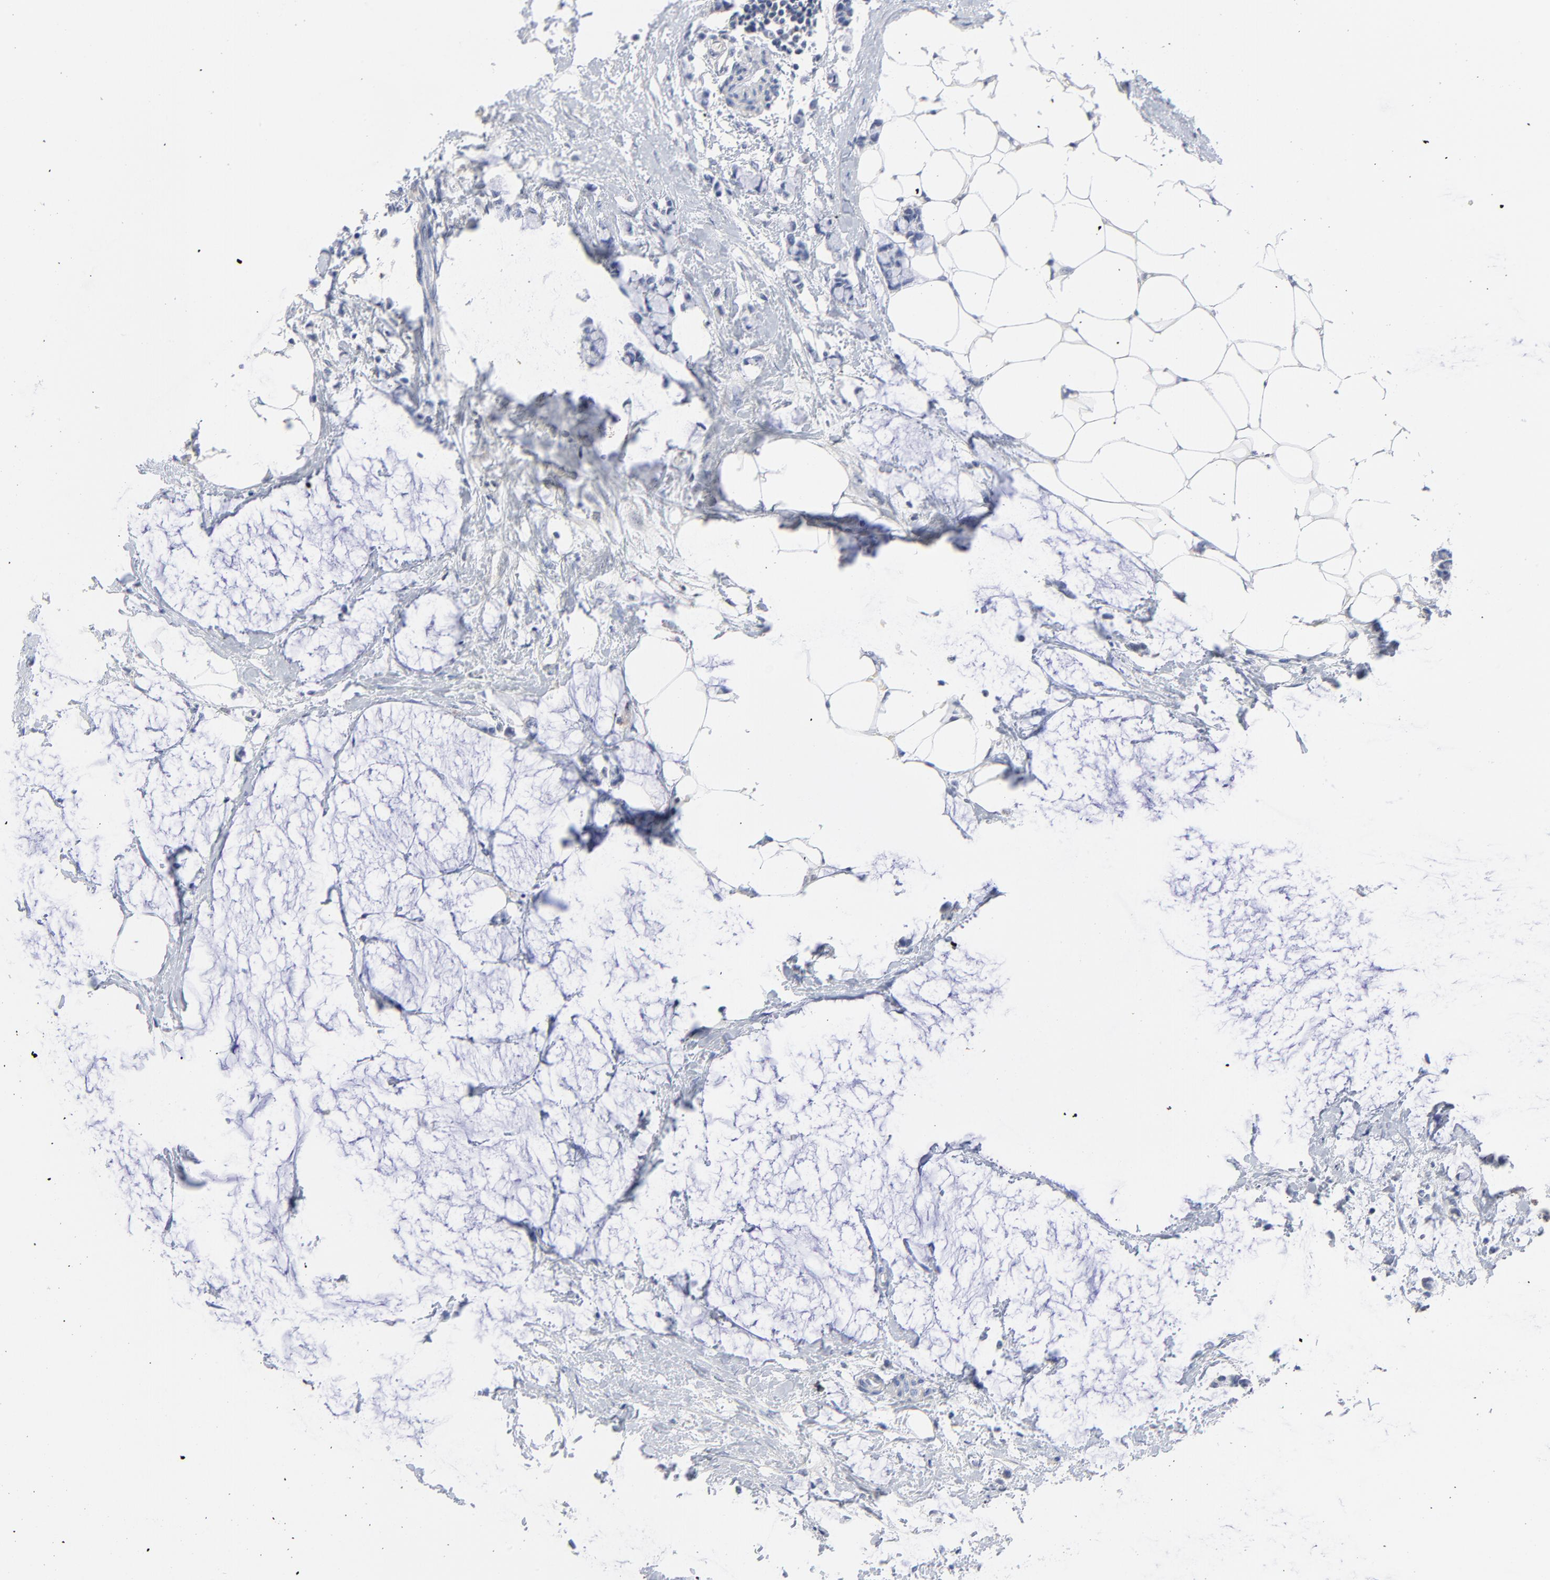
{"staining": {"intensity": "negative", "quantity": "none", "location": "none"}, "tissue": "colorectal cancer", "cell_type": "Tumor cells", "image_type": "cancer", "snomed": [{"axis": "morphology", "description": "Normal tissue, NOS"}, {"axis": "morphology", "description": "Adenocarcinoma, NOS"}, {"axis": "topography", "description": "Colon"}, {"axis": "topography", "description": "Peripheral nerve tissue"}], "caption": "Immunohistochemical staining of human colorectal adenocarcinoma displays no significant staining in tumor cells. (Stains: DAB (3,3'-diaminobenzidine) immunohistochemistry with hematoxylin counter stain, Microscopy: brightfield microscopy at high magnification).", "gene": "CAB39L", "patient": {"sex": "male", "age": 14}}